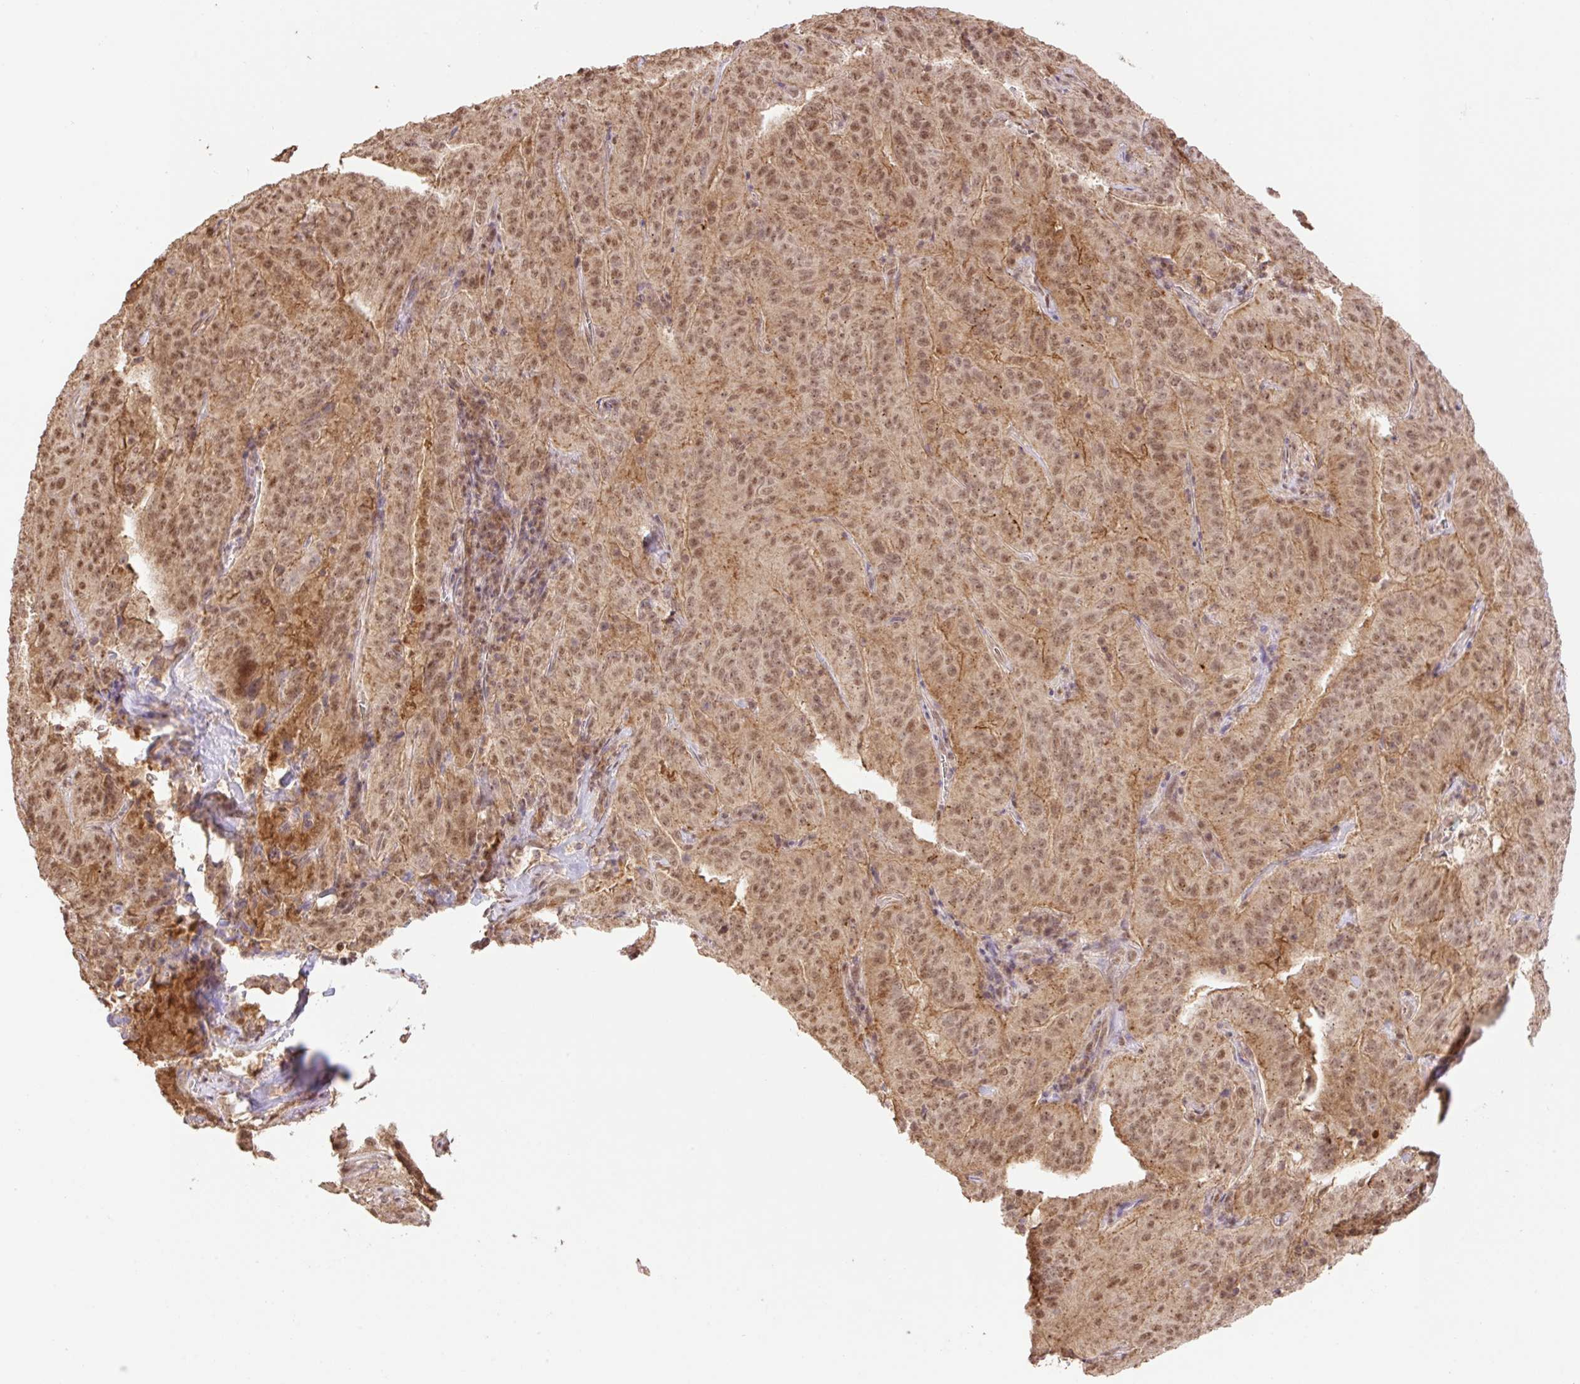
{"staining": {"intensity": "moderate", "quantity": ">75%", "location": "cytoplasmic/membranous,nuclear"}, "tissue": "pancreatic cancer", "cell_type": "Tumor cells", "image_type": "cancer", "snomed": [{"axis": "morphology", "description": "Adenocarcinoma, NOS"}, {"axis": "topography", "description": "Pancreas"}], "caption": "Immunohistochemistry (IHC) staining of pancreatic cancer (adenocarcinoma), which exhibits medium levels of moderate cytoplasmic/membranous and nuclear staining in about >75% of tumor cells indicating moderate cytoplasmic/membranous and nuclear protein staining. The staining was performed using DAB (brown) for protein detection and nuclei were counterstained in hematoxylin (blue).", "gene": "VPS25", "patient": {"sex": "male", "age": 63}}